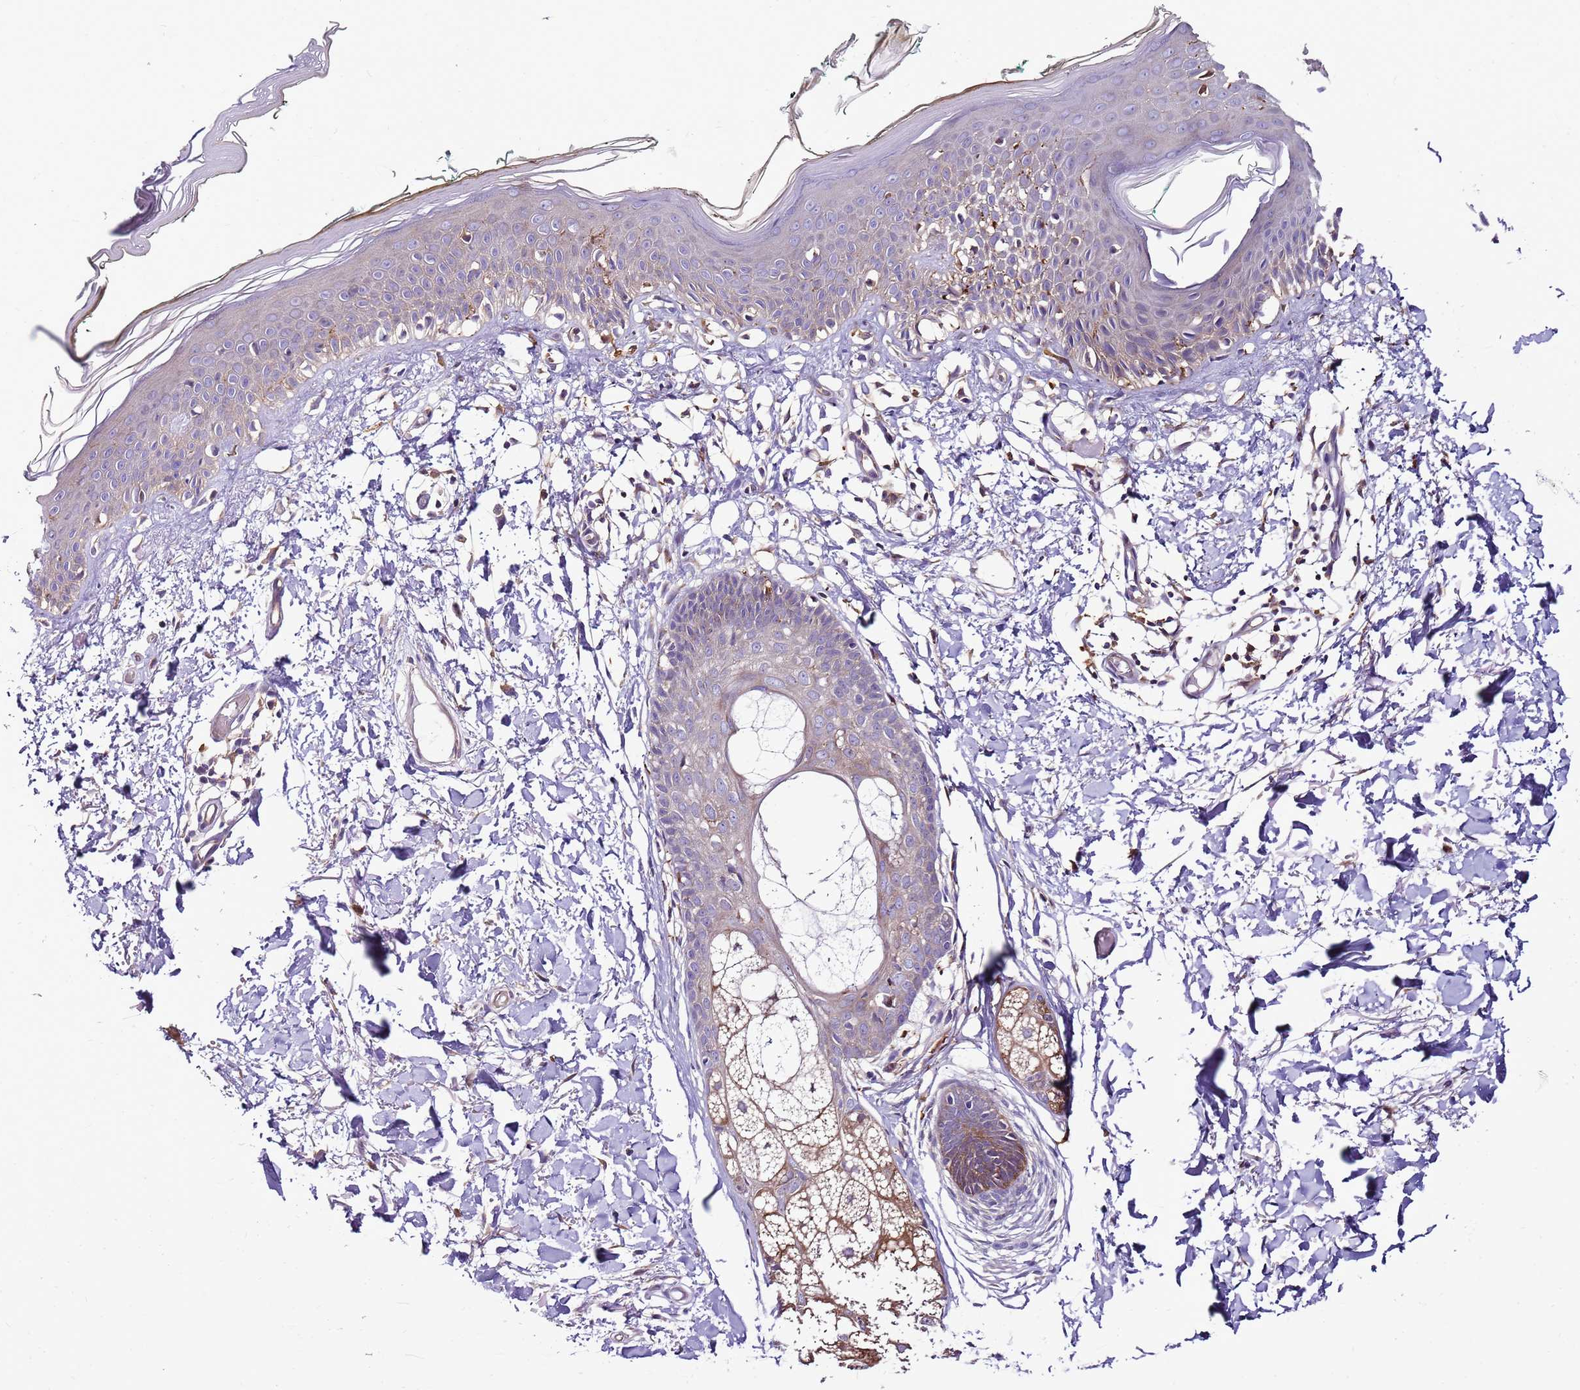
{"staining": {"intensity": "moderate", "quantity": ">75%", "location": "cytoplasmic/membranous"}, "tissue": "skin", "cell_type": "Fibroblasts", "image_type": "normal", "snomed": [{"axis": "morphology", "description": "Normal tissue, NOS"}, {"axis": "topography", "description": "Skin"}], "caption": "Immunohistochemistry (IHC) histopathology image of unremarkable human skin stained for a protein (brown), which exhibits medium levels of moderate cytoplasmic/membranous staining in about >75% of fibroblasts.", "gene": "ATXN2L", "patient": {"sex": "male", "age": 62}}